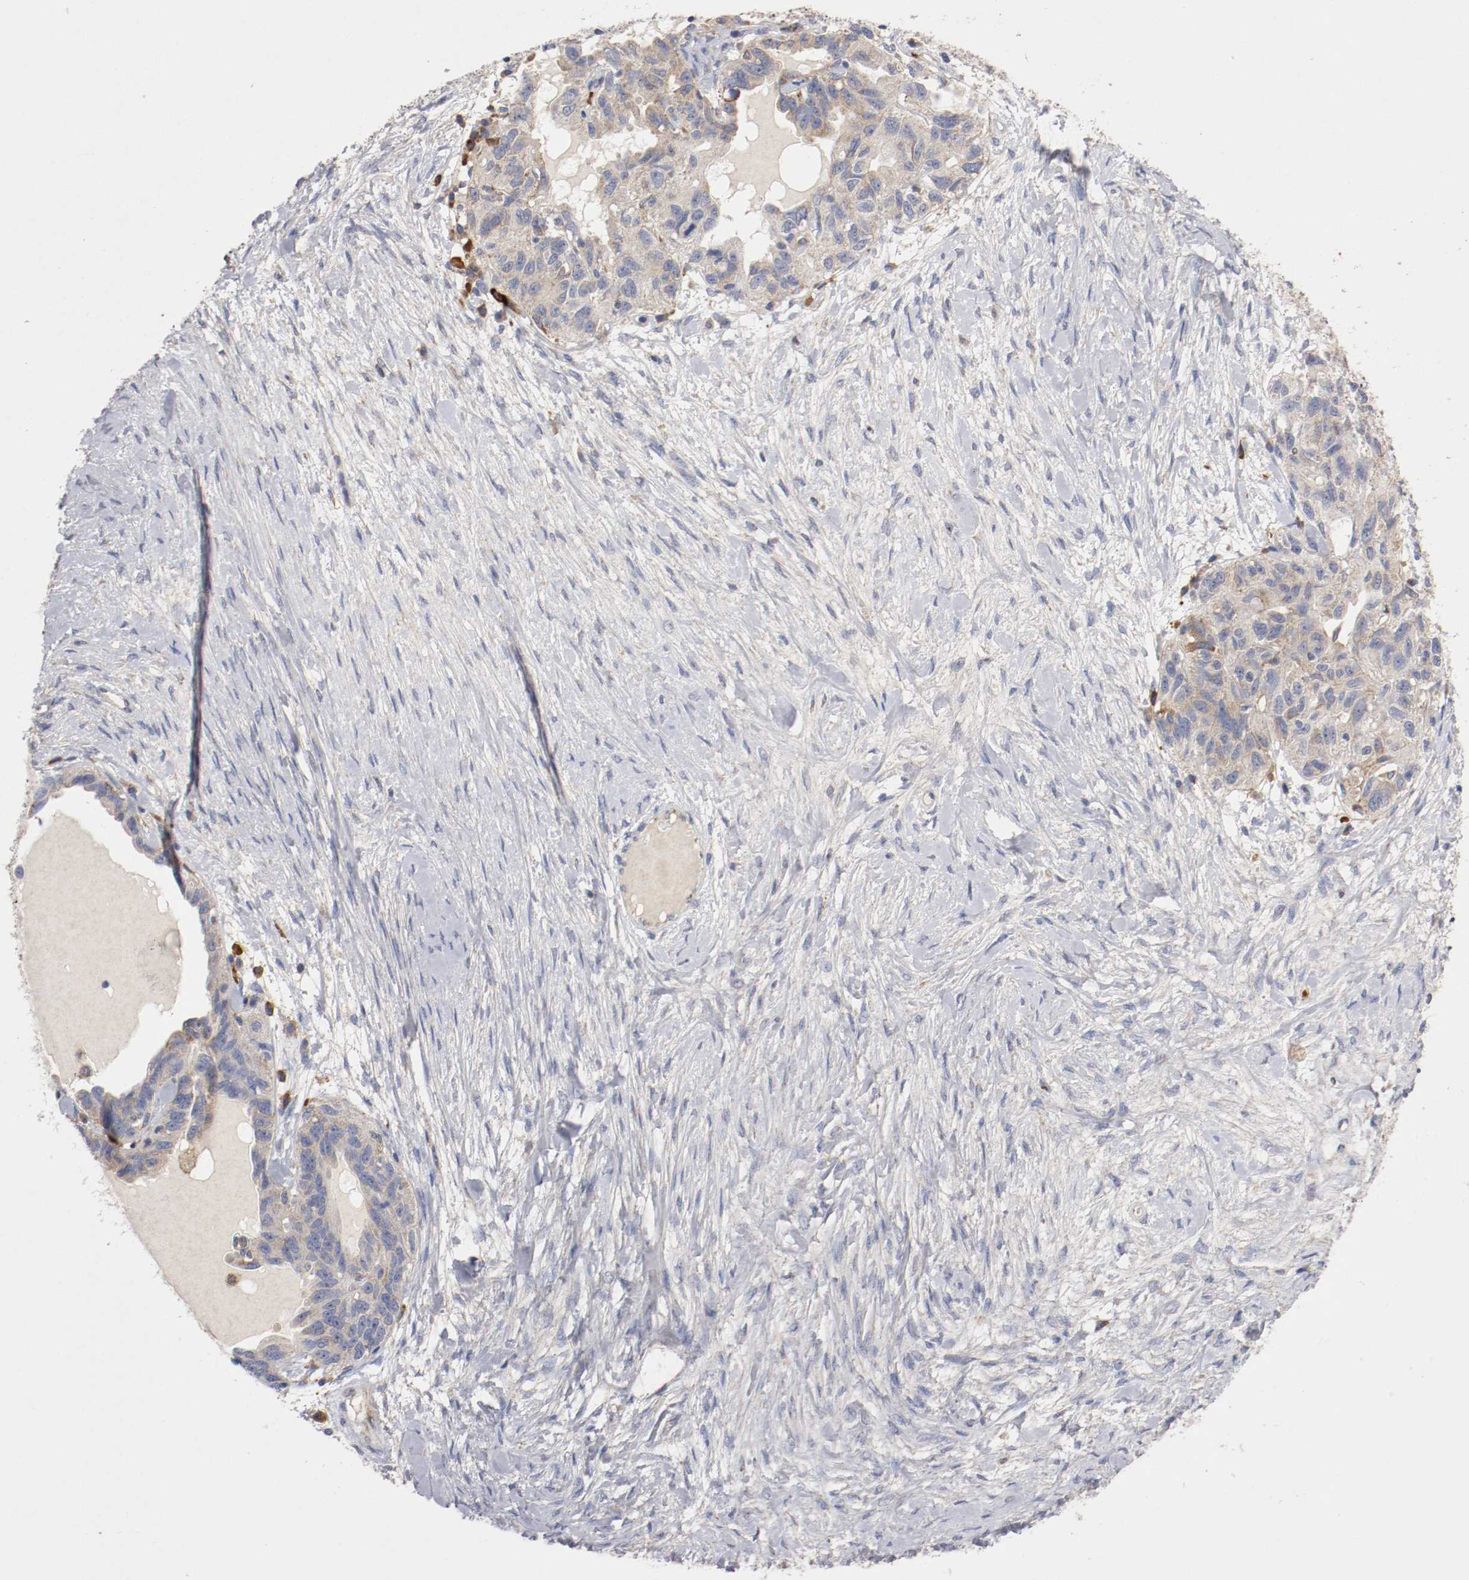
{"staining": {"intensity": "moderate", "quantity": ">75%", "location": "cytoplasmic/membranous"}, "tissue": "ovarian cancer", "cell_type": "Tumor cells", "image_type": "cancer", "snomed": [{"axis": "morphology", "description": "Cystadenocarcinoma, serous, NOS"}, {"axis": "topography", "description": "Ovary"}], "caption": "Human ovarian cancer stained with a protein marker reveals moderate staining in tumor cells.", "gene": "TRAF2", "patient": {"sex": "female", "age": 82}}